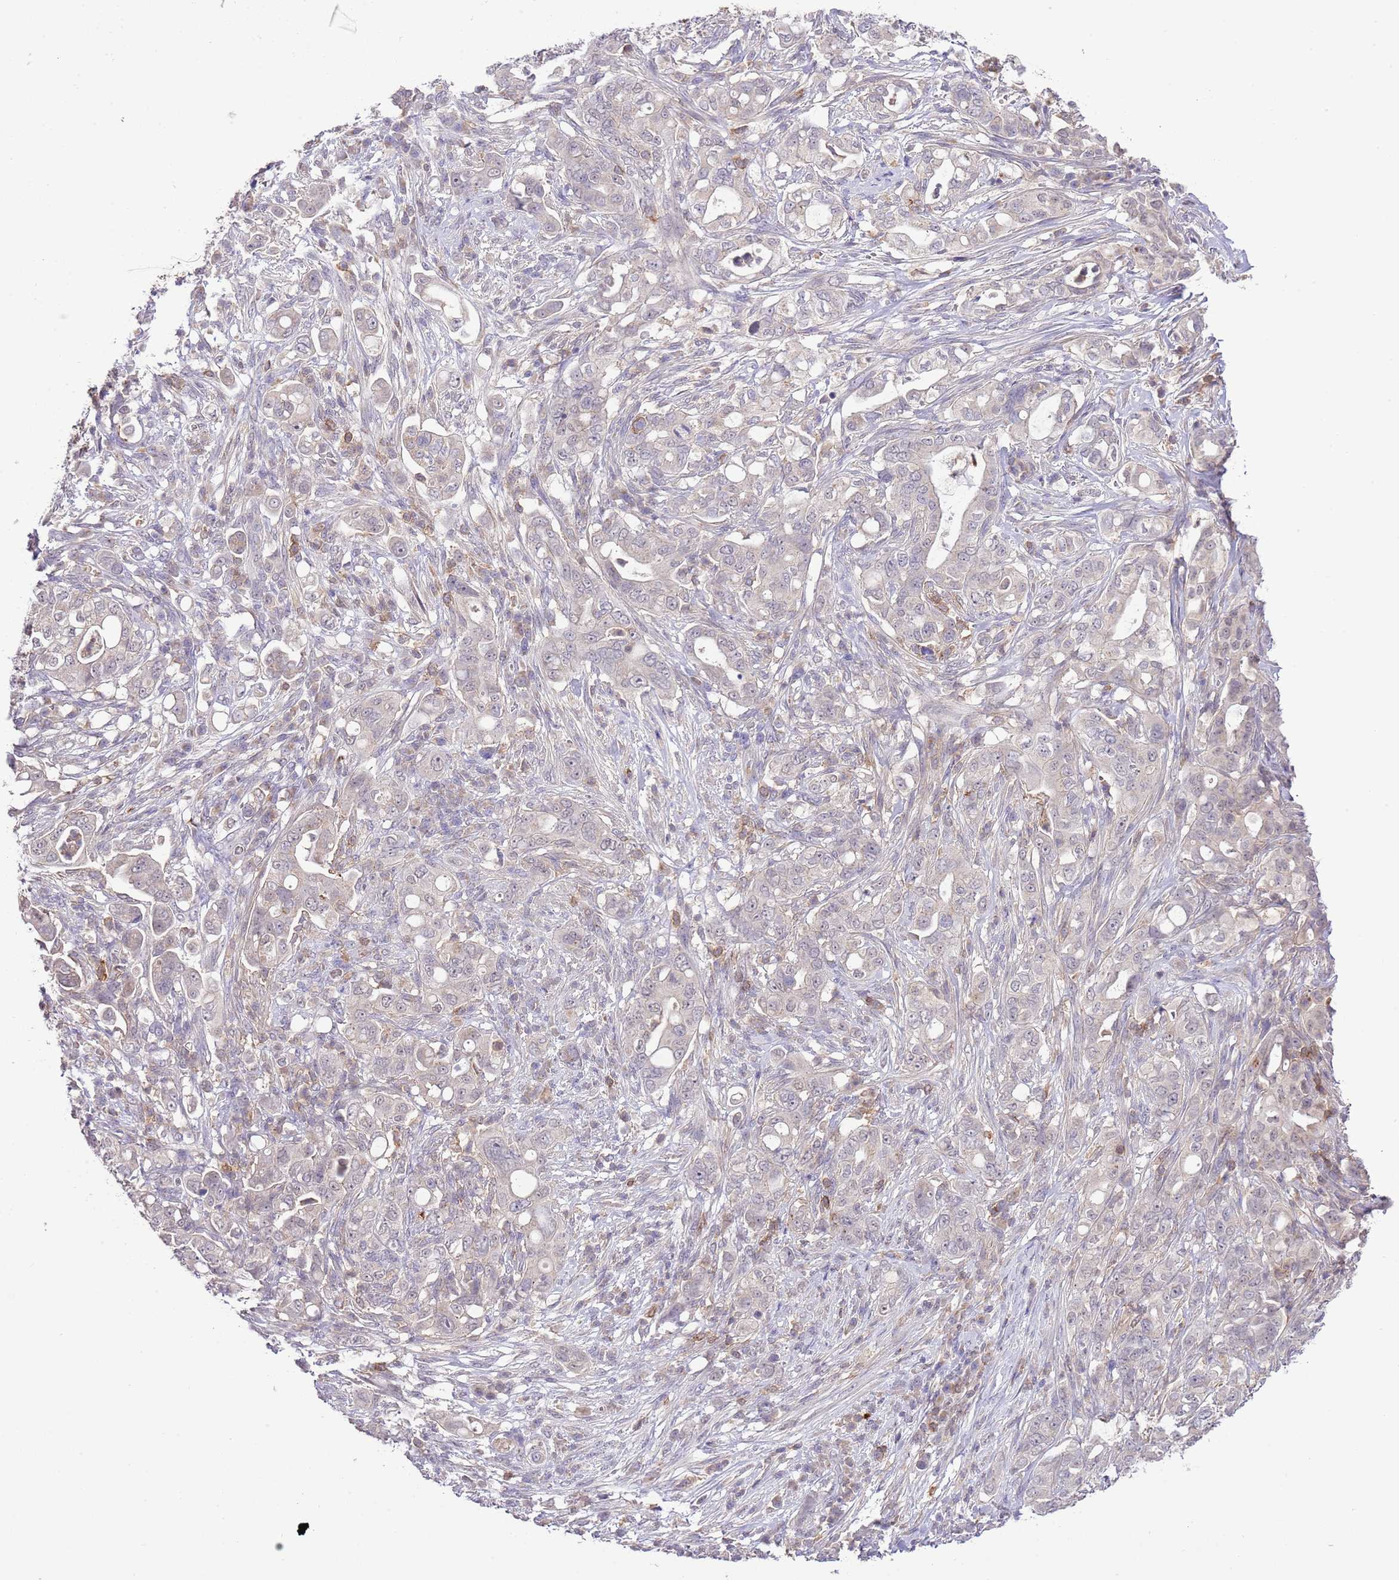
{"staining": {"intensity": "negative", "quantity": "none", "location": "none"}, "tissue": "pancreatic cancer", "cell_type": "Tumor cells", "image_type": "cancer", "snomed": [{"axis": "morphology", "description": "Normal tissue, NOS"}, {"axis": "morphology", "description": "Adenocarcinoma, NOS"}, {"axis": "topography", "description": "Lymph node"}, {"axis": "topography", "description": "Pancreas"}], "caption": "Micrograph shows no significant protein expression in tumor cells of adenocarcinoma (pancreatic).", "gene": "EFHD1", "patient": {"sex": "female", "age": 67}}